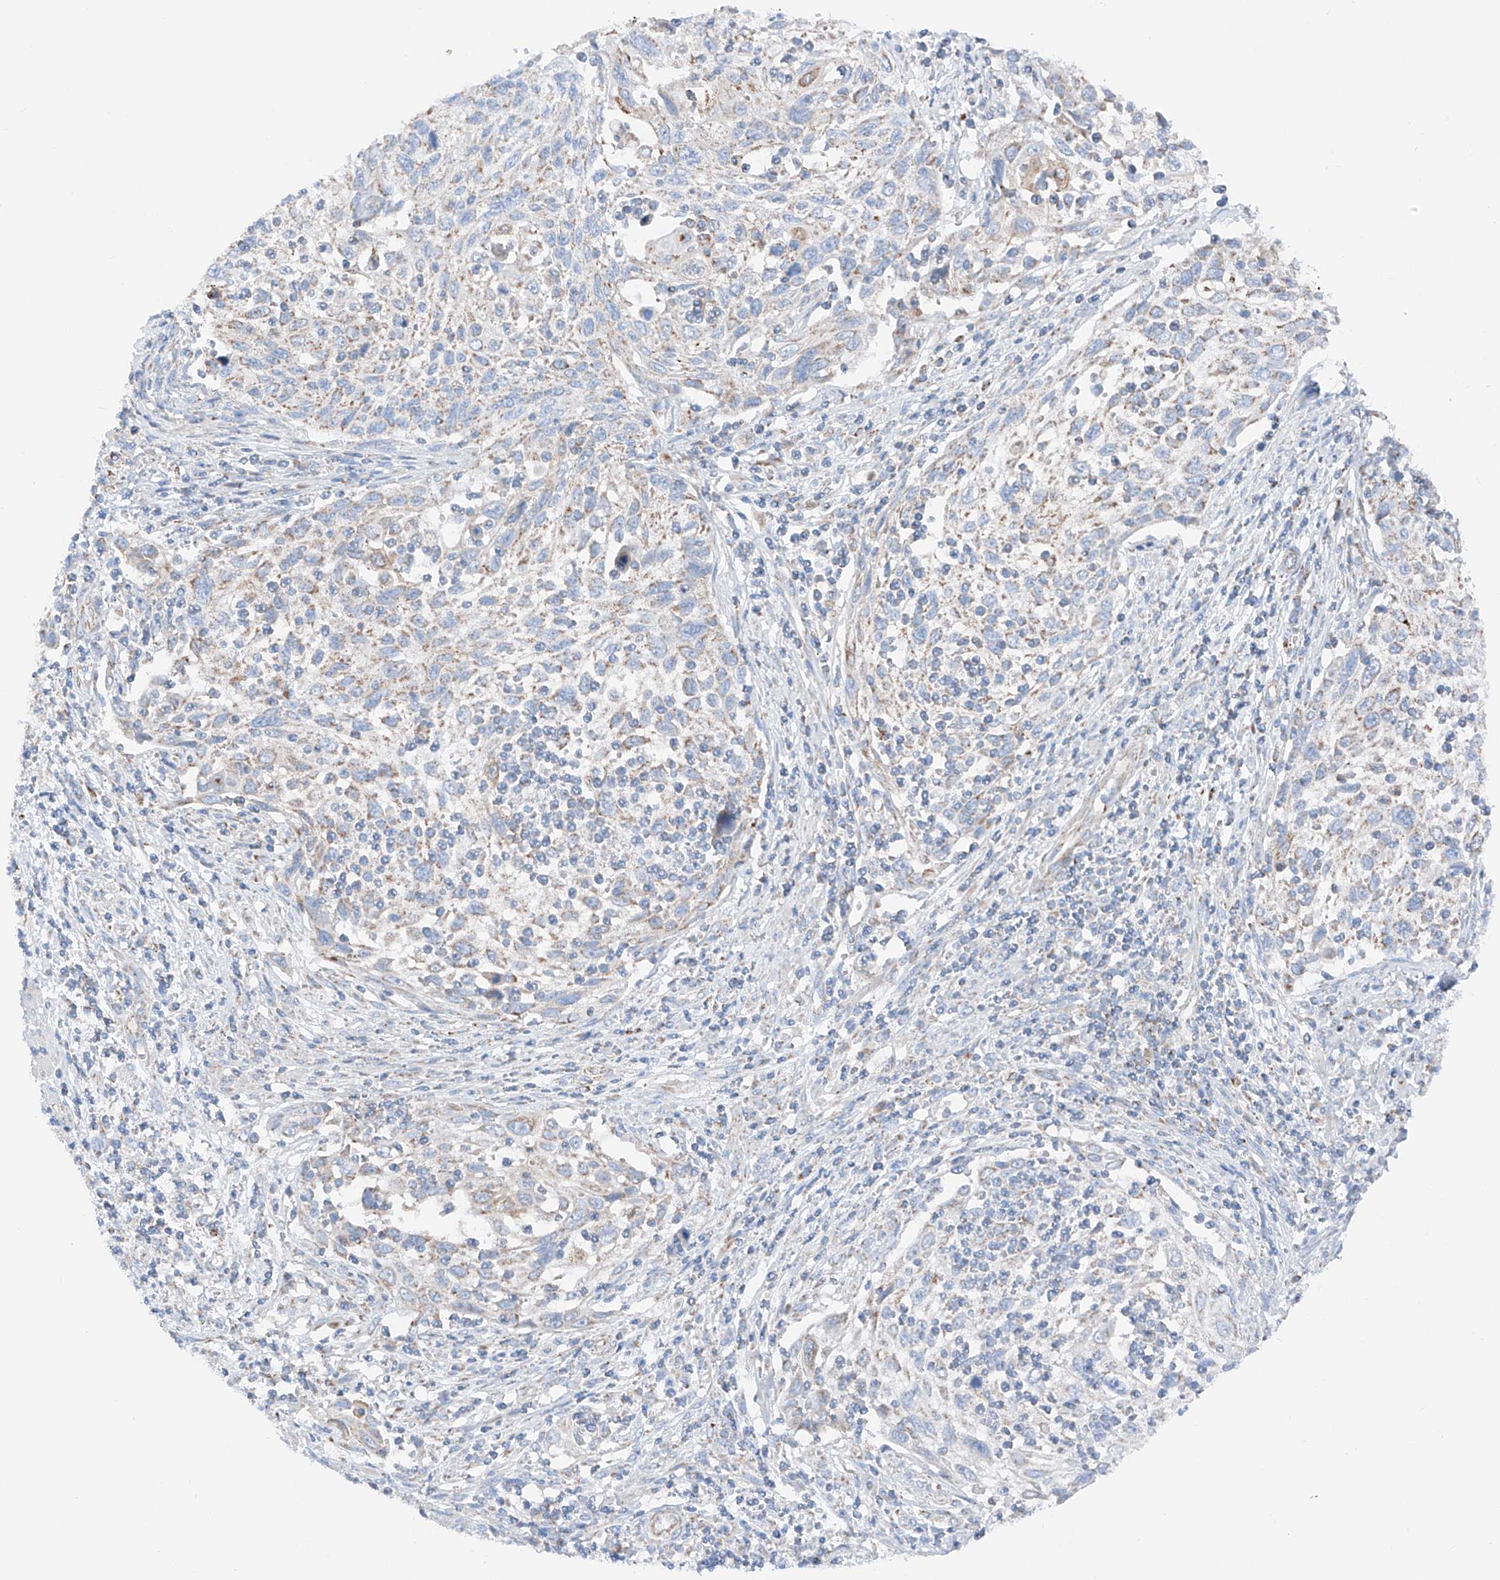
{"staining": {"intensity": "weak", "quantity": "<25%", "location": "cytoplasmic/membranous"}, "tissue": "cervical cancer", "cell_type": "Tumor cells", "image_type": "cancer", "snomed": [{"axis": "morphology", "description": "Squamous cell carcinoma, NOS"}, {"axis": "topography", "description": "Cervix"}], "caption": "There is no significant expression in tumor cells of cervical cancer.", "gene": "MRAP", "patient": {"sex": "female", "age": 70}}